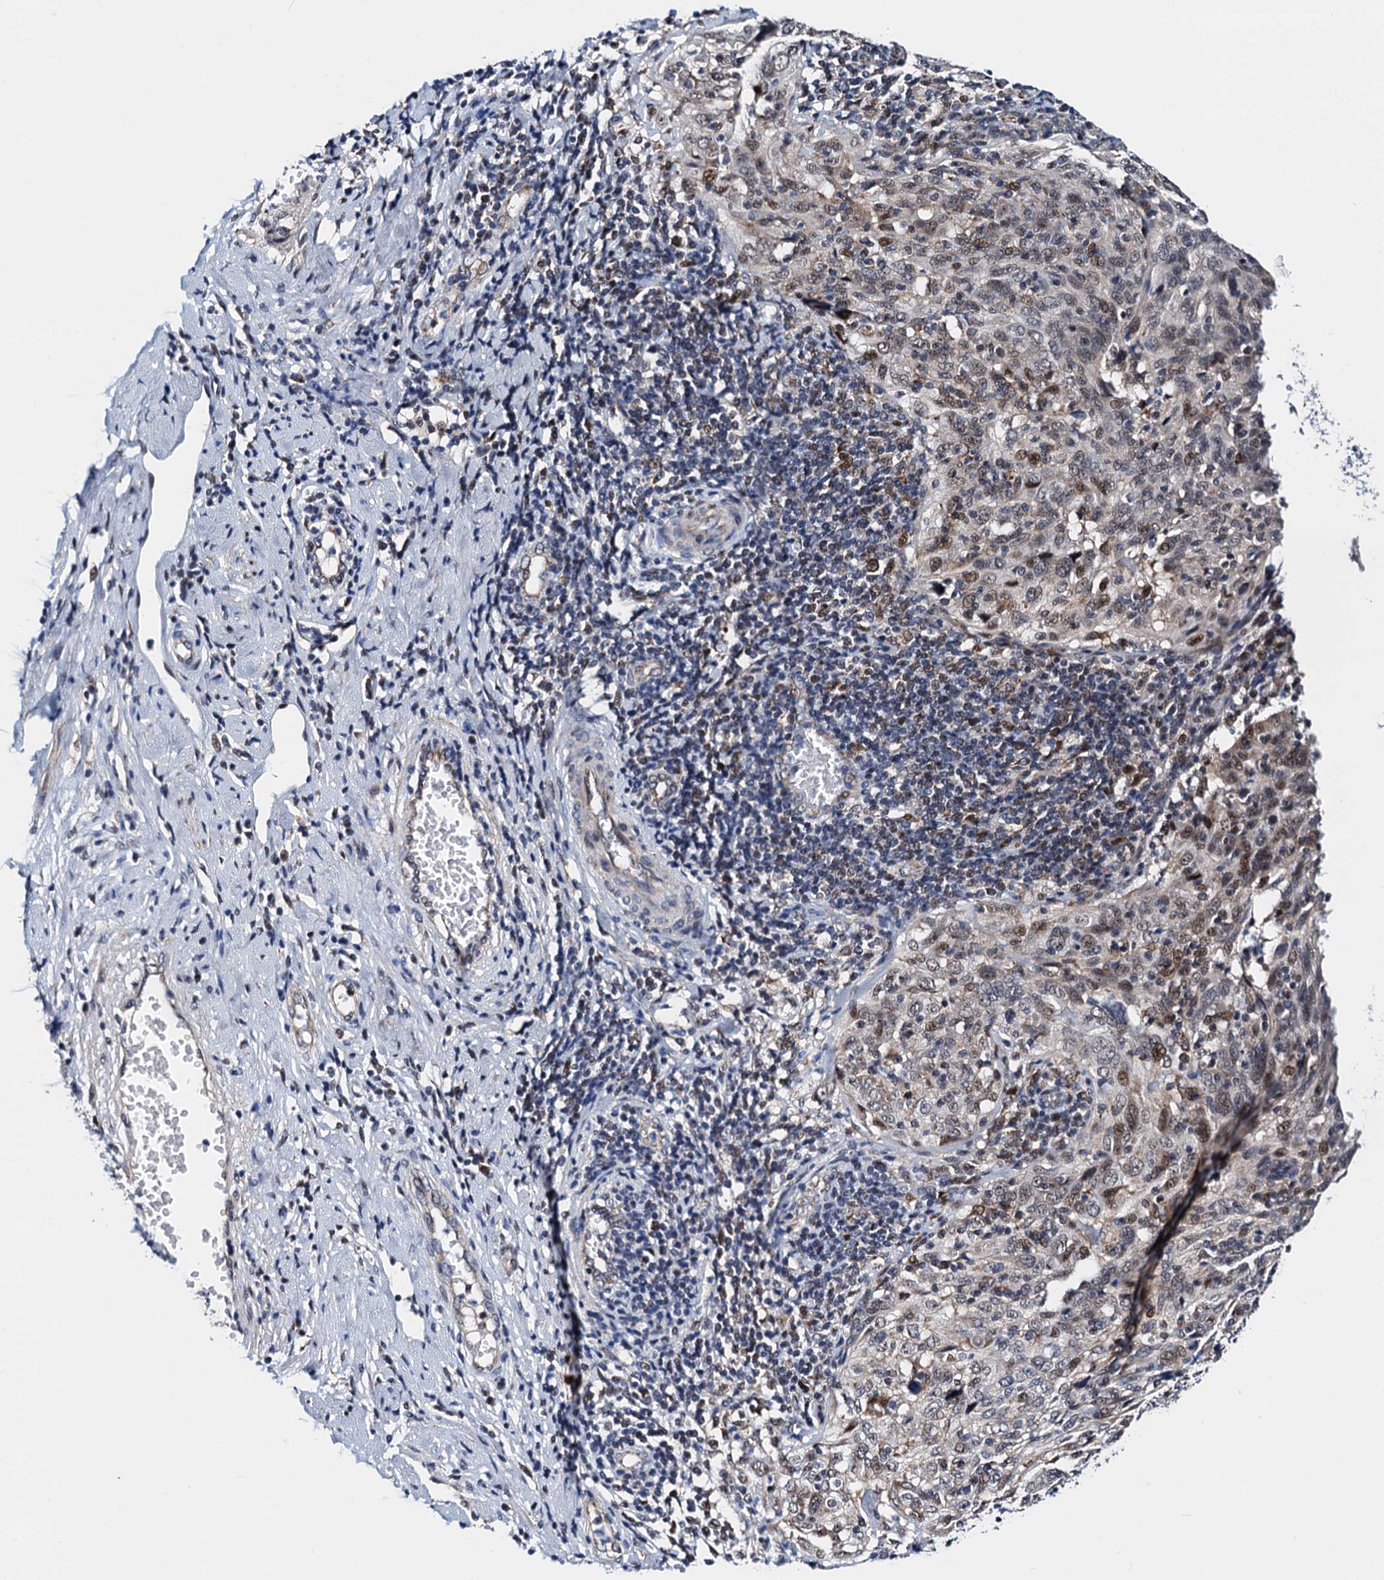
{"staining": {"intensity": "weak", "quantity": "25%-75%", "location": "cytoplasmic/membranous,nuclear"}, "tissue": "cervical cancer", "cell_type": "Tumor cells", "image_type": "cancer", "snomed": [{"axis": "morphology", "description": "Squamous cell carcinoma, NOS"}, {"axis": "topography", "description": "Cervix"}], "caption": "Immunohistochemistry micrograph of neoplastic tissue: squamous cell carcinoma (cervical) stained using immunohistochemistry (IHC) demonstrates low levels of weak protein expression localized specifically in the cytoplasmic/membranous and nuclear of tumor cells, appearing as a cytoplasmic/membranous and nuclear brown color.", "gene": "COA4", "patient": {"sex": "female", "age": 31}}